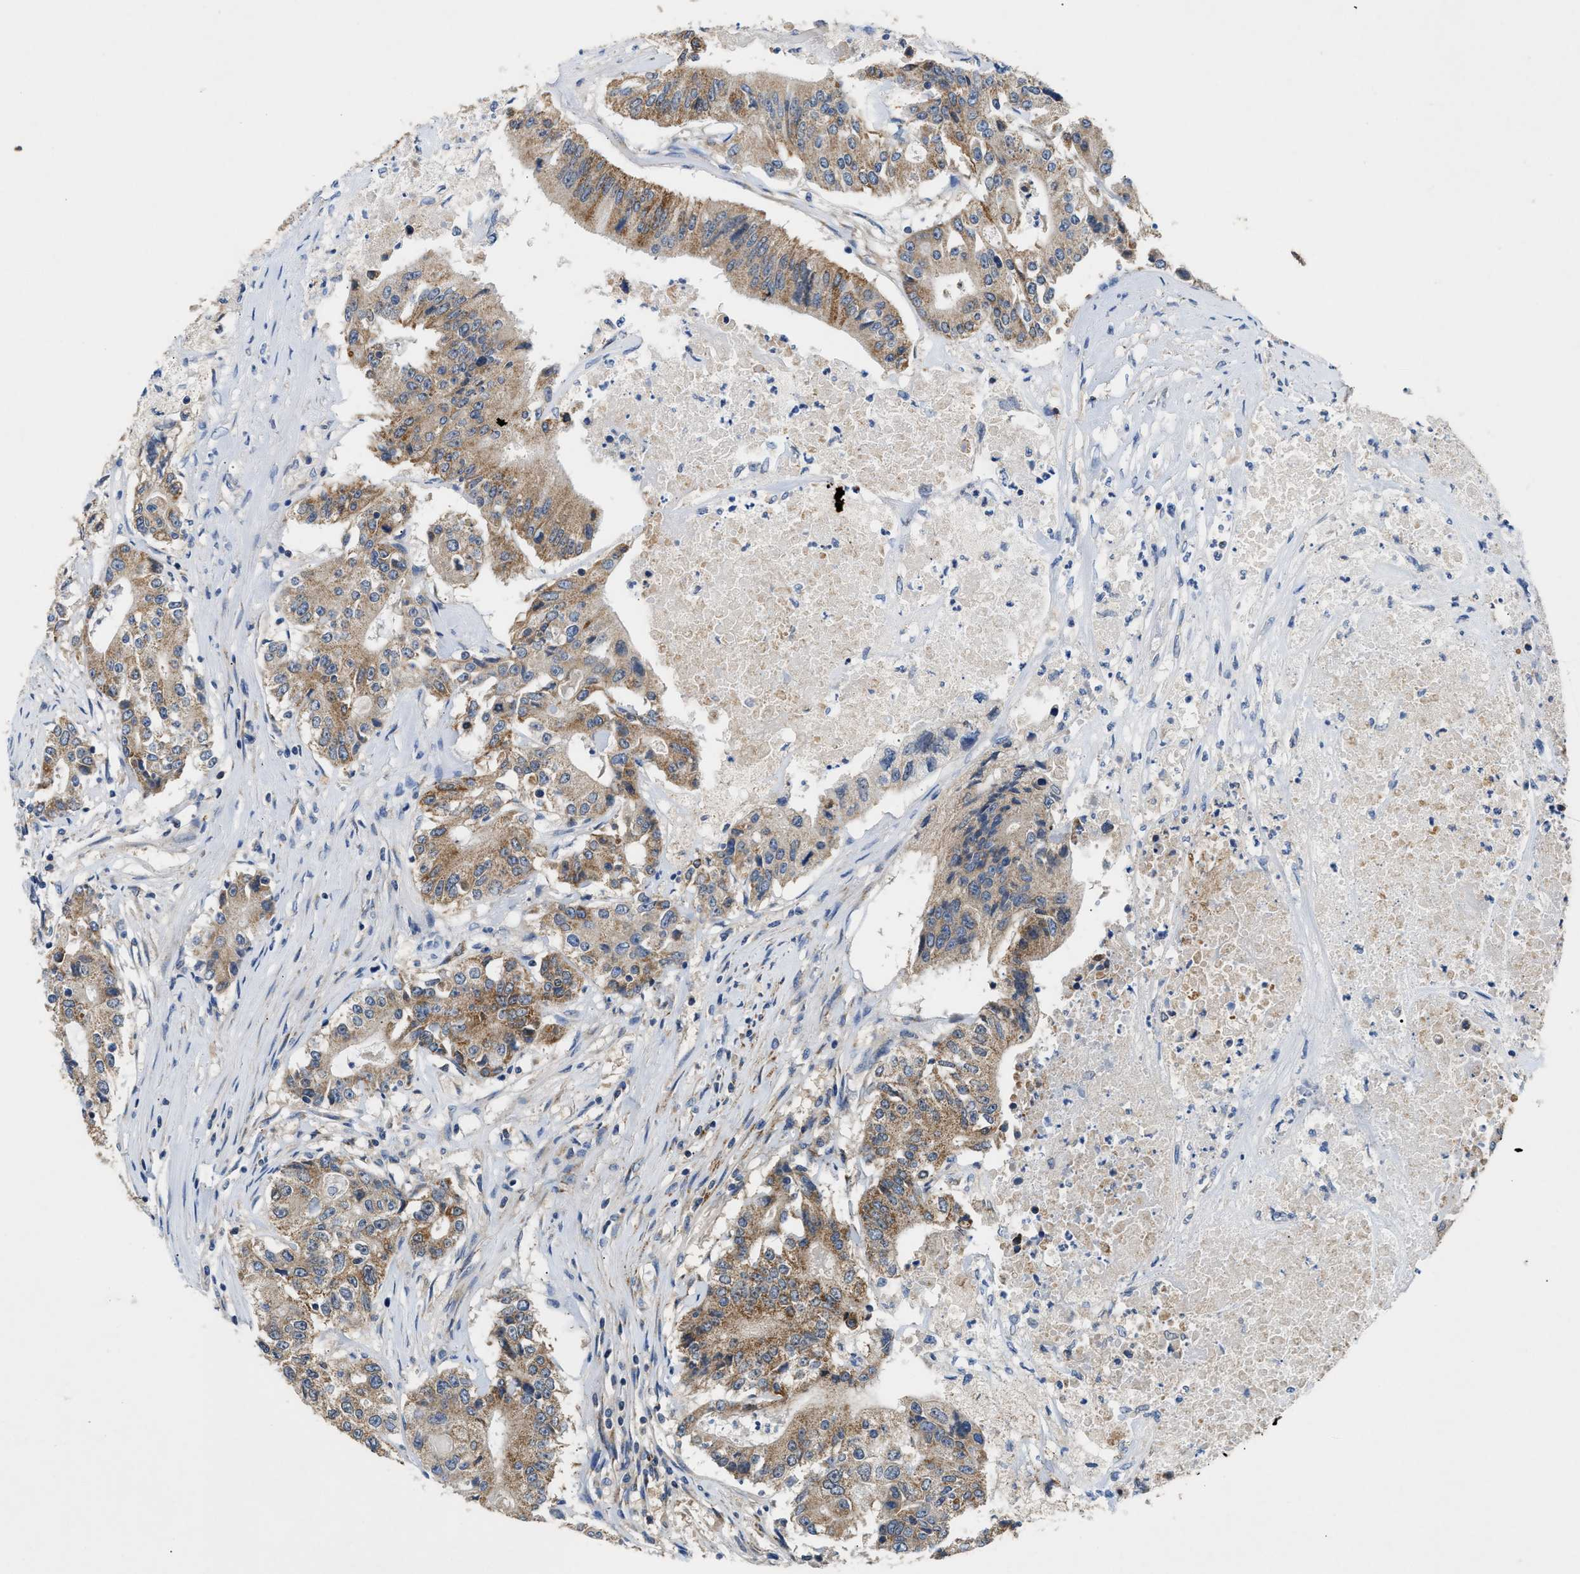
{"staining": {"intensity": "moderate", "quantity": "25%-75%", "location": "cytoplasmic/membranous"}, "tissue": "colorectal cancer", "cell_type": "Tumor cells", "image_type": "cancer", "snomed": [{"axis": "morphology", "description": "Adenocarcinoma, NOS"}, {"axis": "topography", "description": "Colon"}], "caption": "IHC micrograph of neoplastic tissue: colorectal cancer stained using immunohistochemistry (IHC) demonstrates medium levels of moderate protein expression localized specifically in the cytoplasmic/membranous of tumor cells, appearing as a cytoplasmic/membranous brown color.", "gene": "CCM2", "patient": {"sex": "female", "age": 77}}